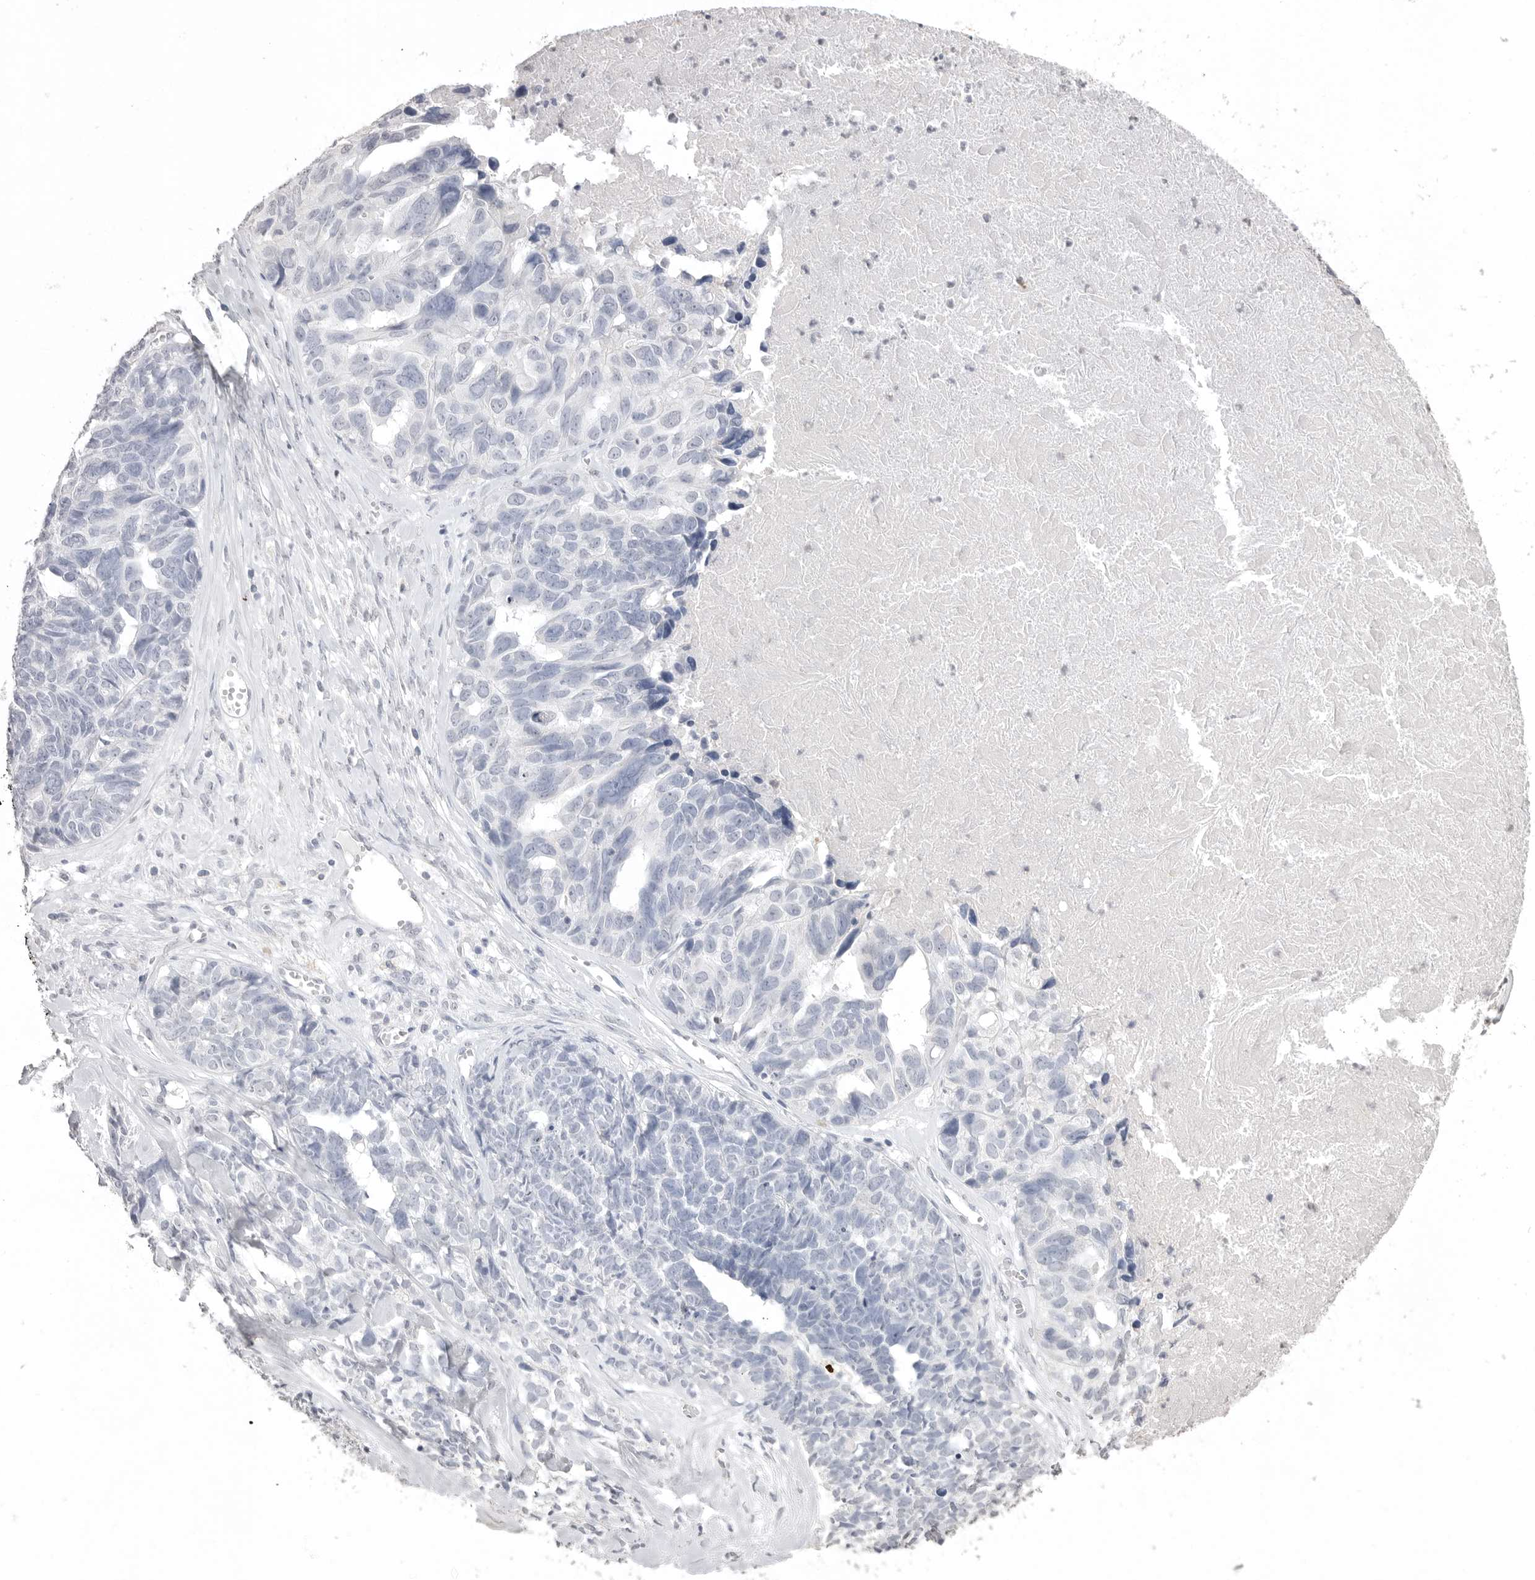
{"staining": {"intensity": "negative", "quantity": "none", "location": "none"}, "tissue": "ovarian cancer", "cell_type": "Tumor cells", "image_type": "cancer", "snomed": [{"axis": "morphology", "description": "Cystadenocarcinoma, serous, NOS"}, {"axis": "topography", "description": "Ovary"}], "caption": "A high-resolution photomicrograph shows immunohistochemistry staining of ovarian serous cystadenocarcinoma, which shows no significant staining in tumor cells.", "gene": "ICAM5", "patient": {"sex": "female", "age": 79}}